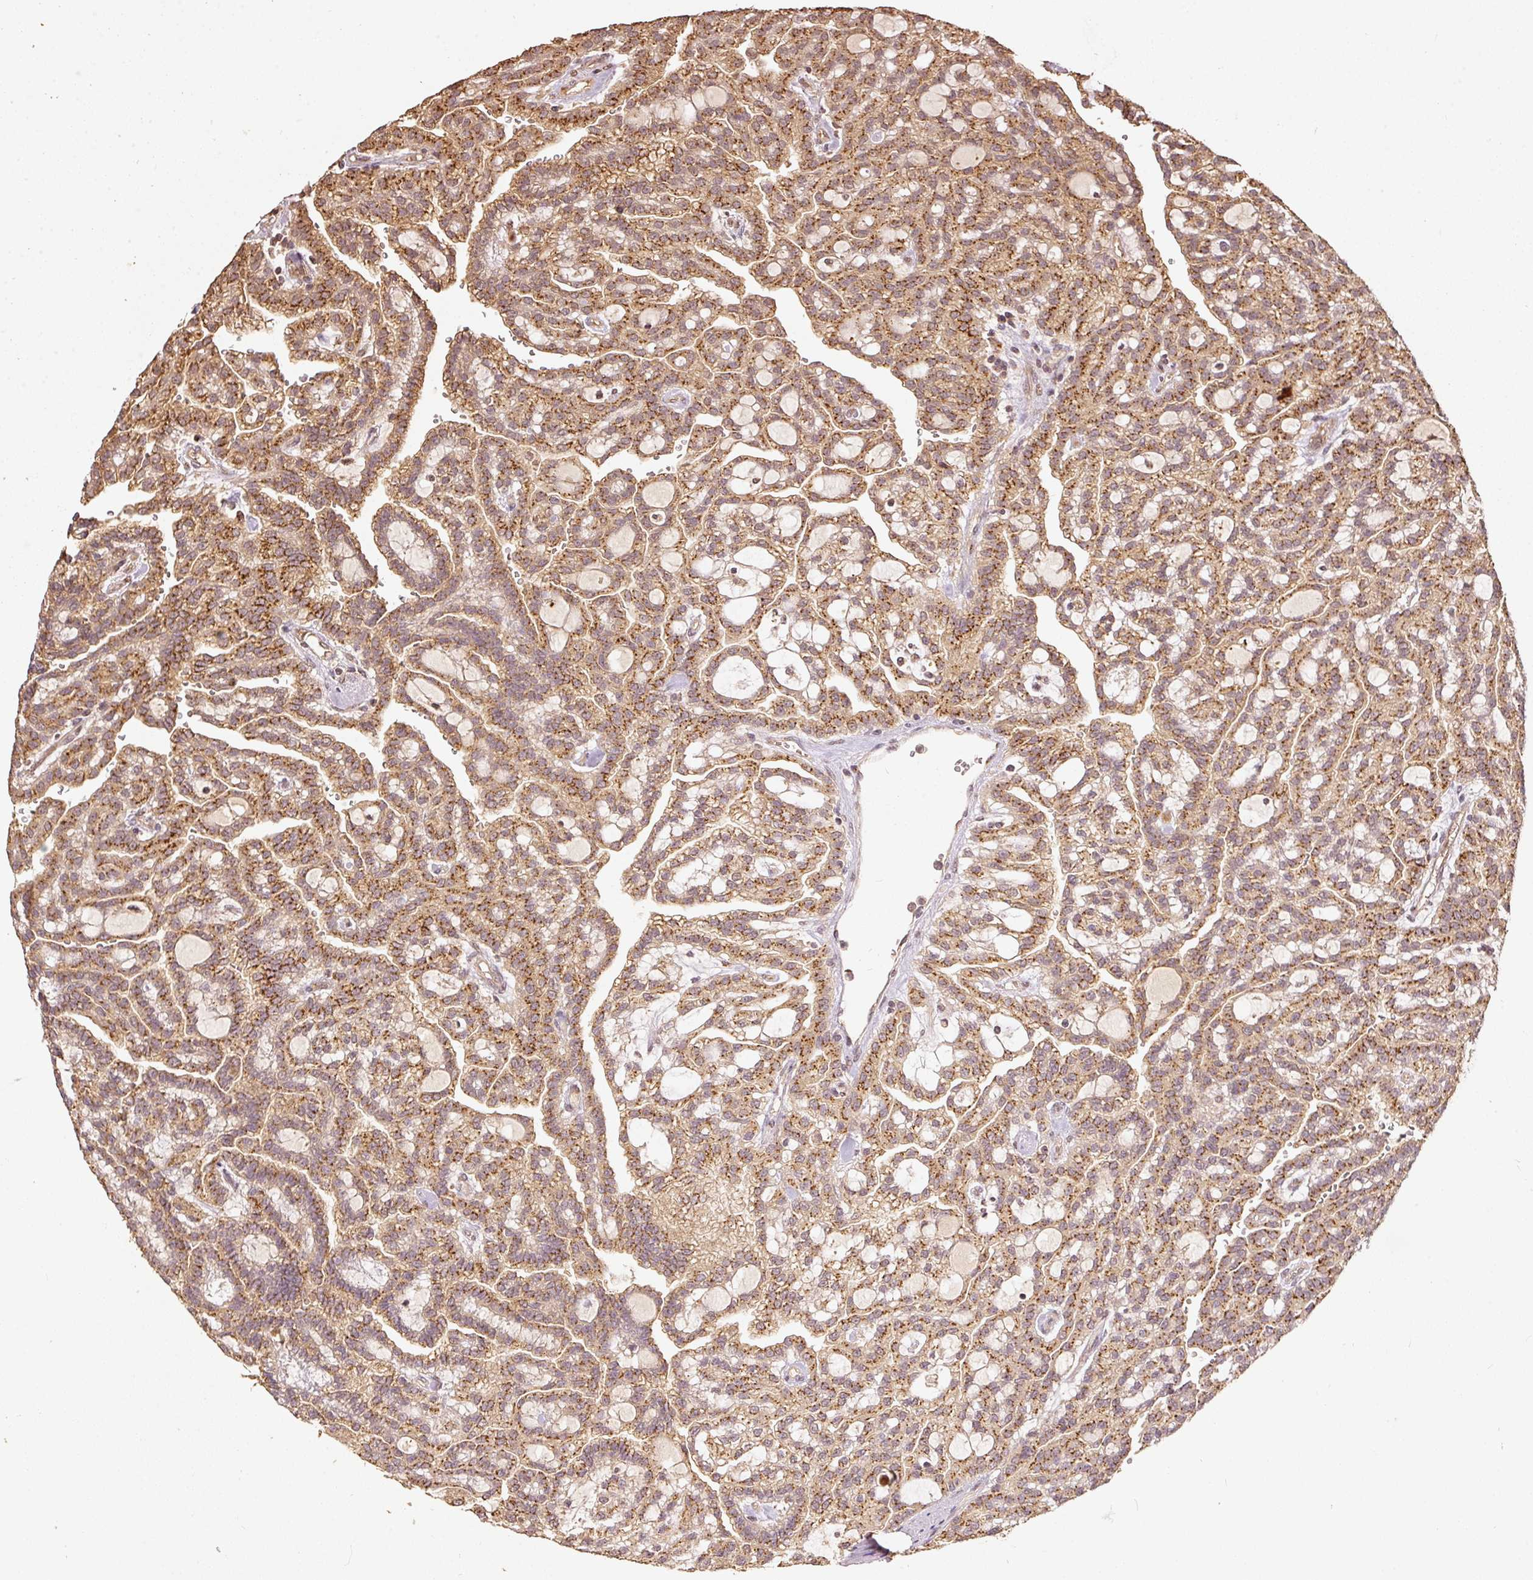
{"staining": {"intensity": "moderate", "quantity": ">75%", "location": "cytoplasmic/membranous"}, "tissue": "renal cancer", "cell_type": "Tumor cells", "image_type": "cancer", "snomed": [{"axis": "morphology", "description": "Adenocarcinoma, NOS"}, {"axis": "topography", "description": "Kidney"}], "caption": "Moderate cytoplasmic/membranous protein expression is appreciated in approximately >75% of tumor cells in renal cancer.", "gene": "FUT8", "patient": {"sex": "male", "age": 63}}